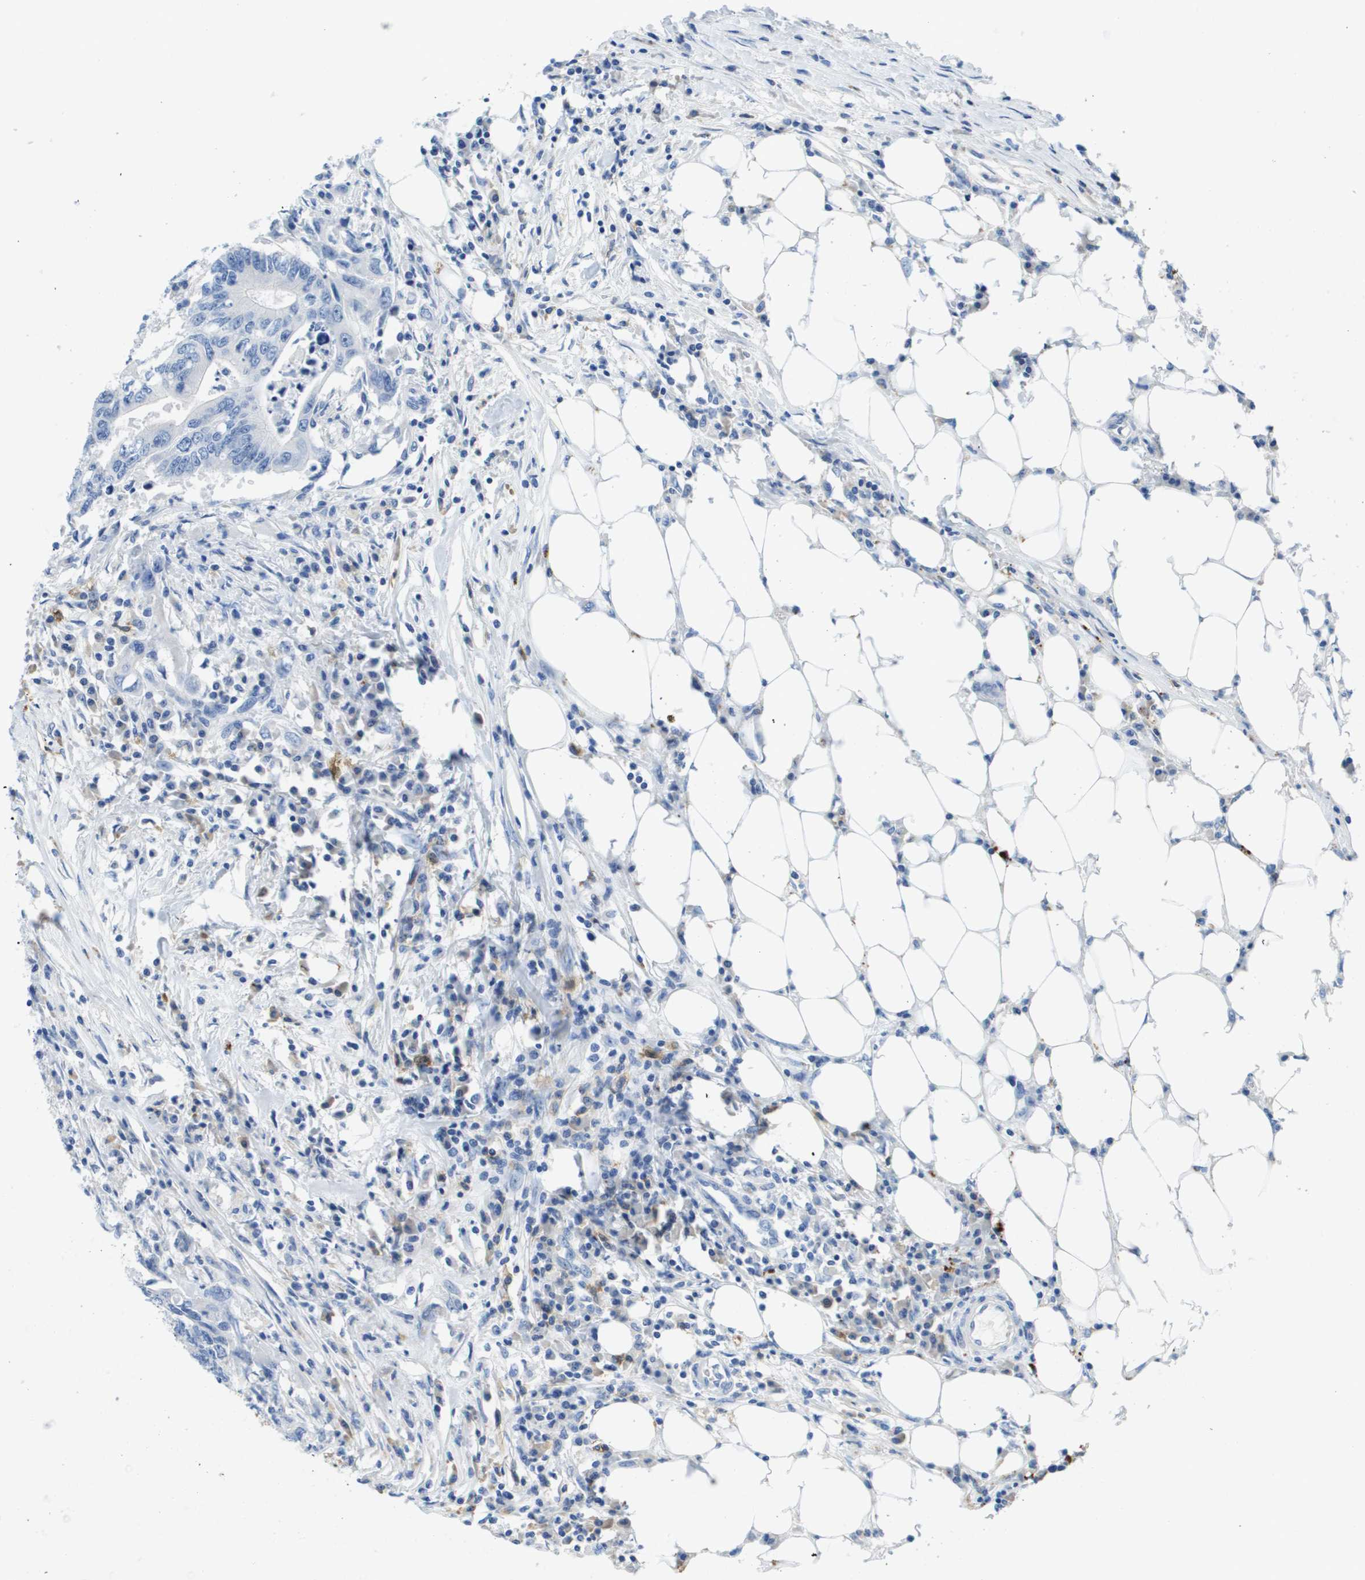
{"staining": {"intensity": "negative", "quantity": "none", "location": "none"}, "tissue": "colorectal cancer", "cell_type": "Tumor cells", "image_type": "cancer", "snomed": [{"axis": "morphology", "description": "Adenocarcinoma, NOS"}, {"axis": "topography", "description": "Colon"}], "caption": "DAB immunohistochemical staining of adenocarcinoma (colorectal) displays no significant expression in tumor cells.", "gene": "MS4A1", "patient": {"sex": "male", "age": 71}}